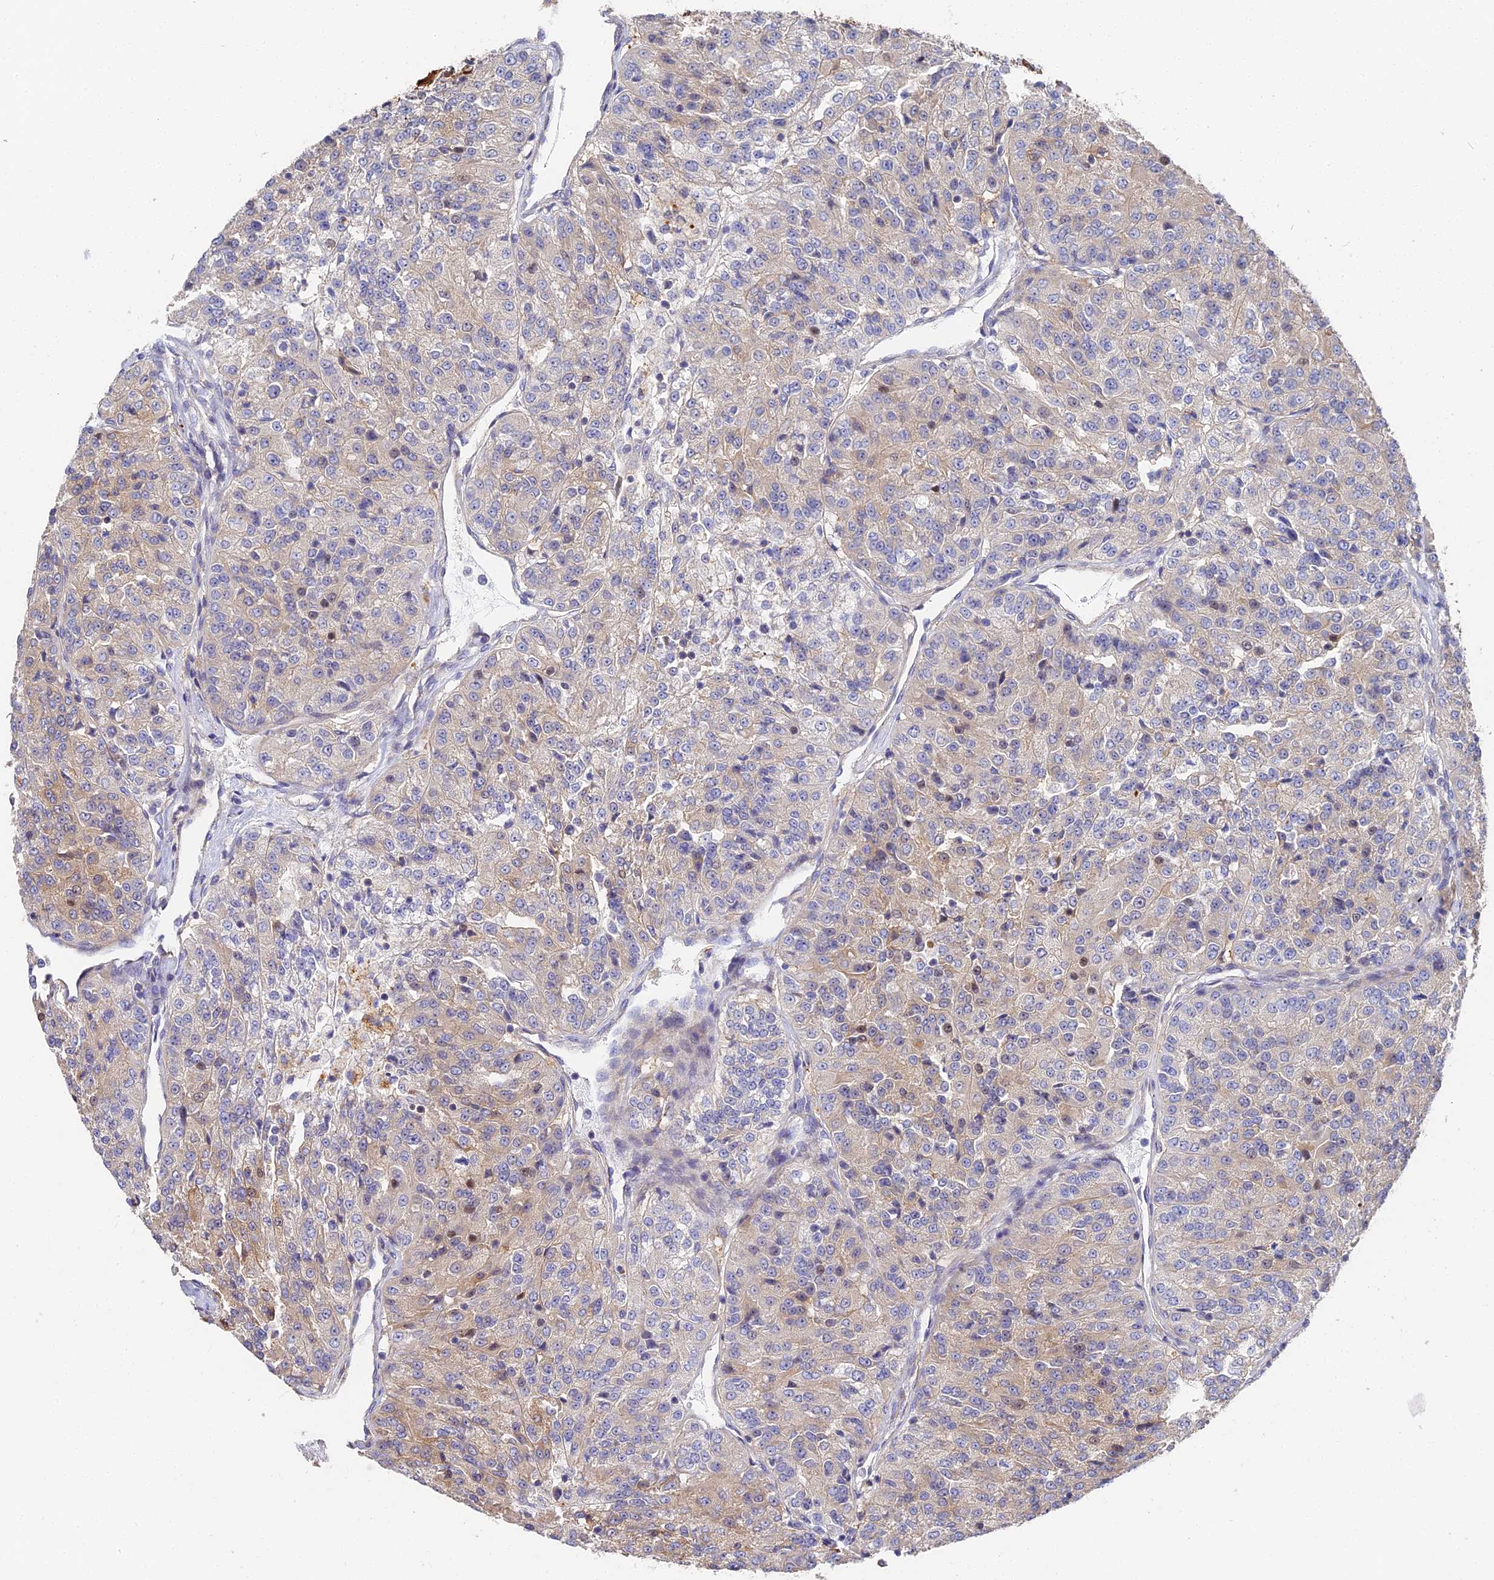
{"staining": {"intensity": "weak", "quantity": "25%-75%", "location": "cytoplasmic/membranous"}, "tissue": "renal cancer", "cell_type": "Tumor cells", "image_type": "cancer", "snomed": [{"axis": "morphology", "description": "Adenocarcinoma, NOS"}, {"axis": "topography", "description": "Kidney"}], "caption": "Immunohistochemistry (IHC) photomicrograph of neoplastic tissue: renal adenocarcinoma stained using immunohistochemistry shows low levels of weak protein expression localized specifically in the cytoplasmic/membranous of tumor cells, appearing as a cytoplasmic/membranous brown color.", "gene": "CCDC113", "patient": {"sex": "female", "age": 63}}